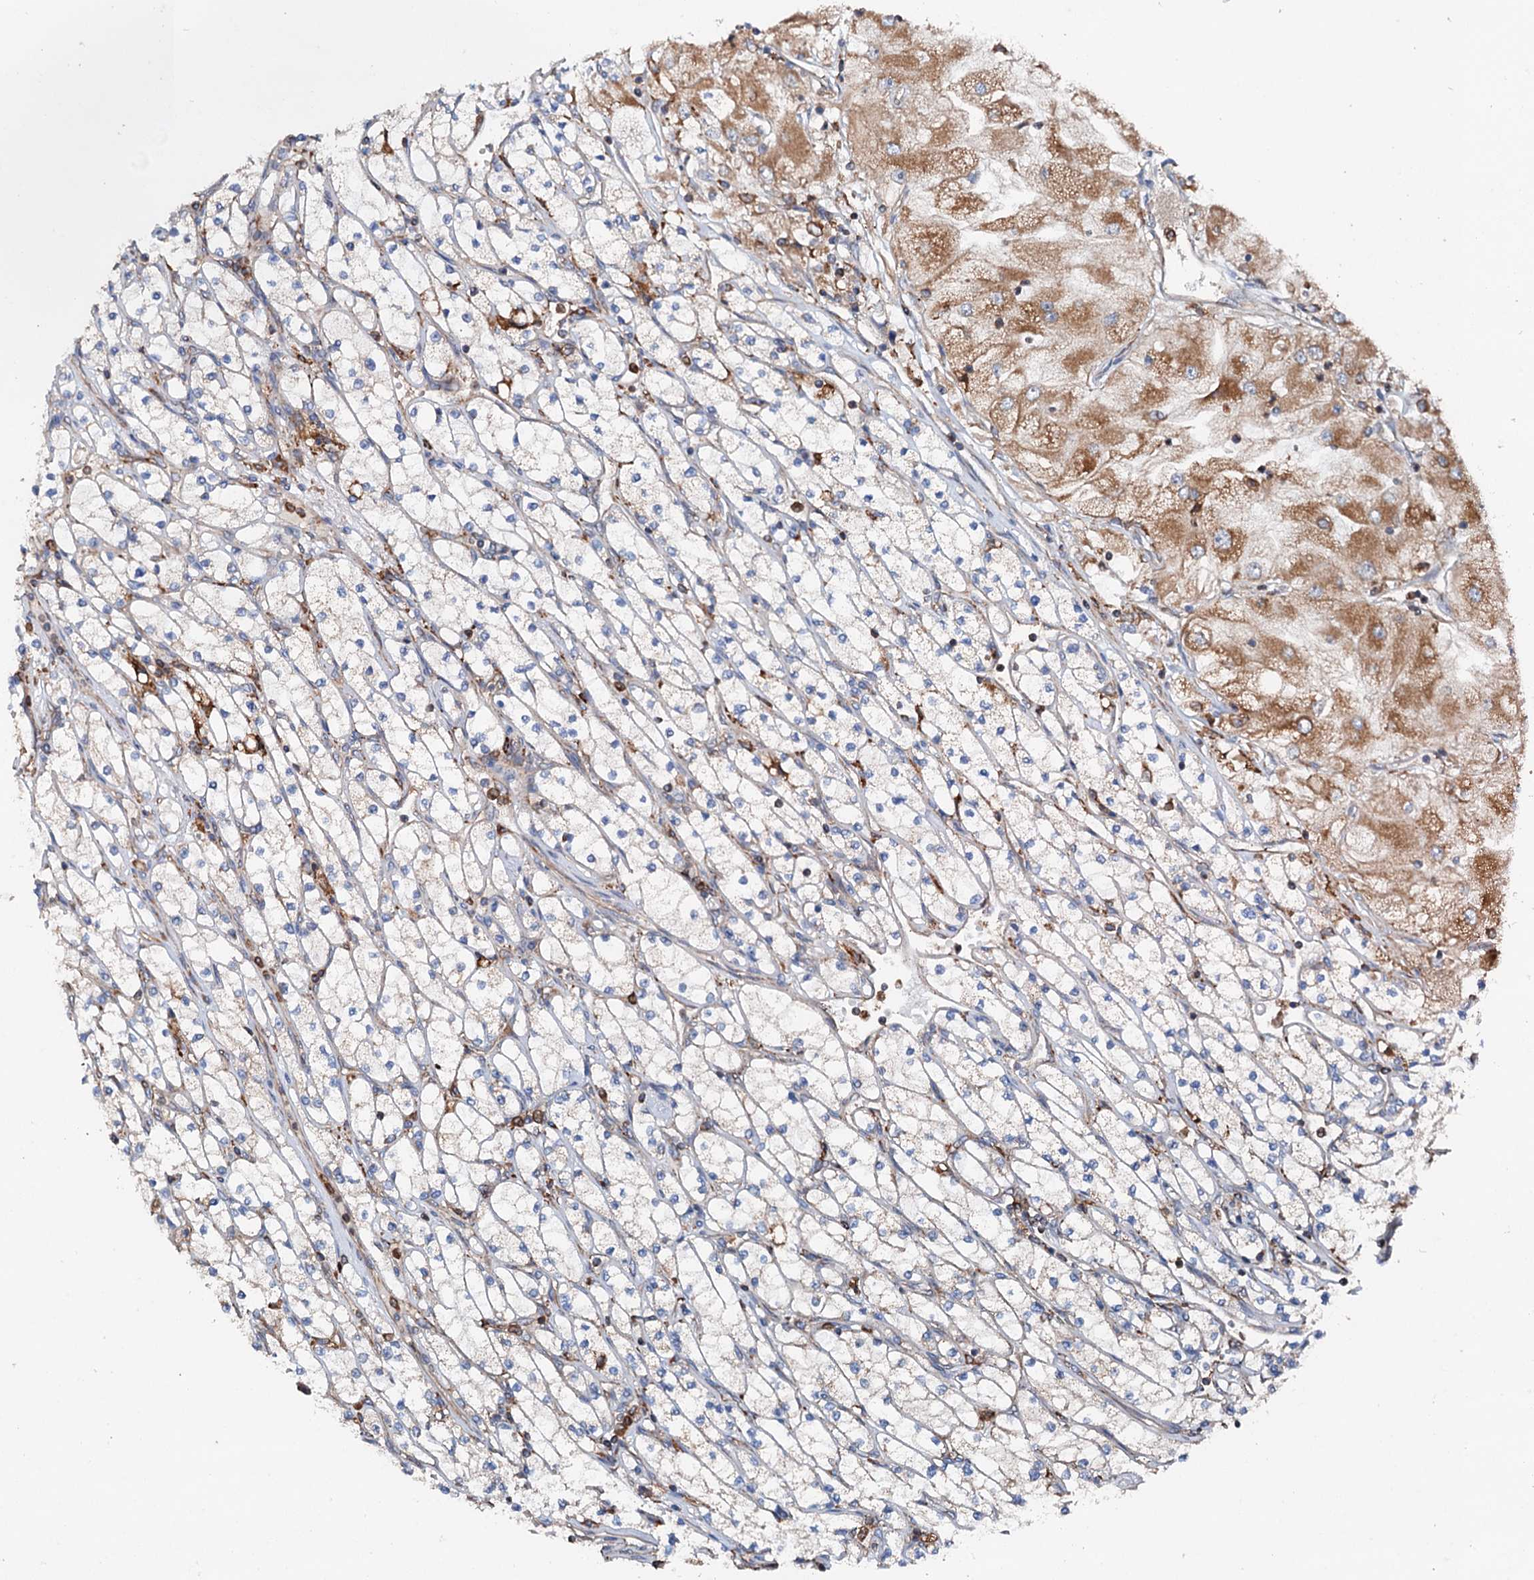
{"staining": {"intensity": "moderate", "quantity": "<25%", "location": "cytoplasmic/membranous"}, "tissue": "renal cancer", "cell_type": "Tumor cells", "image_type": "cancer", "snomed": [{"axis": "morphology", "description": "Adenocarcinoma, NOS"}, {"axis": "topography", "description": "Kidney"}], "caption": "Protein expression analysis of renal cancer (adenocarcinoma) shows moderate cytoplasmic/membranous expression in approximately <25% of tumor cells.", "gene": "ERP29", "patient": {"sex": "male", "age": 80}}